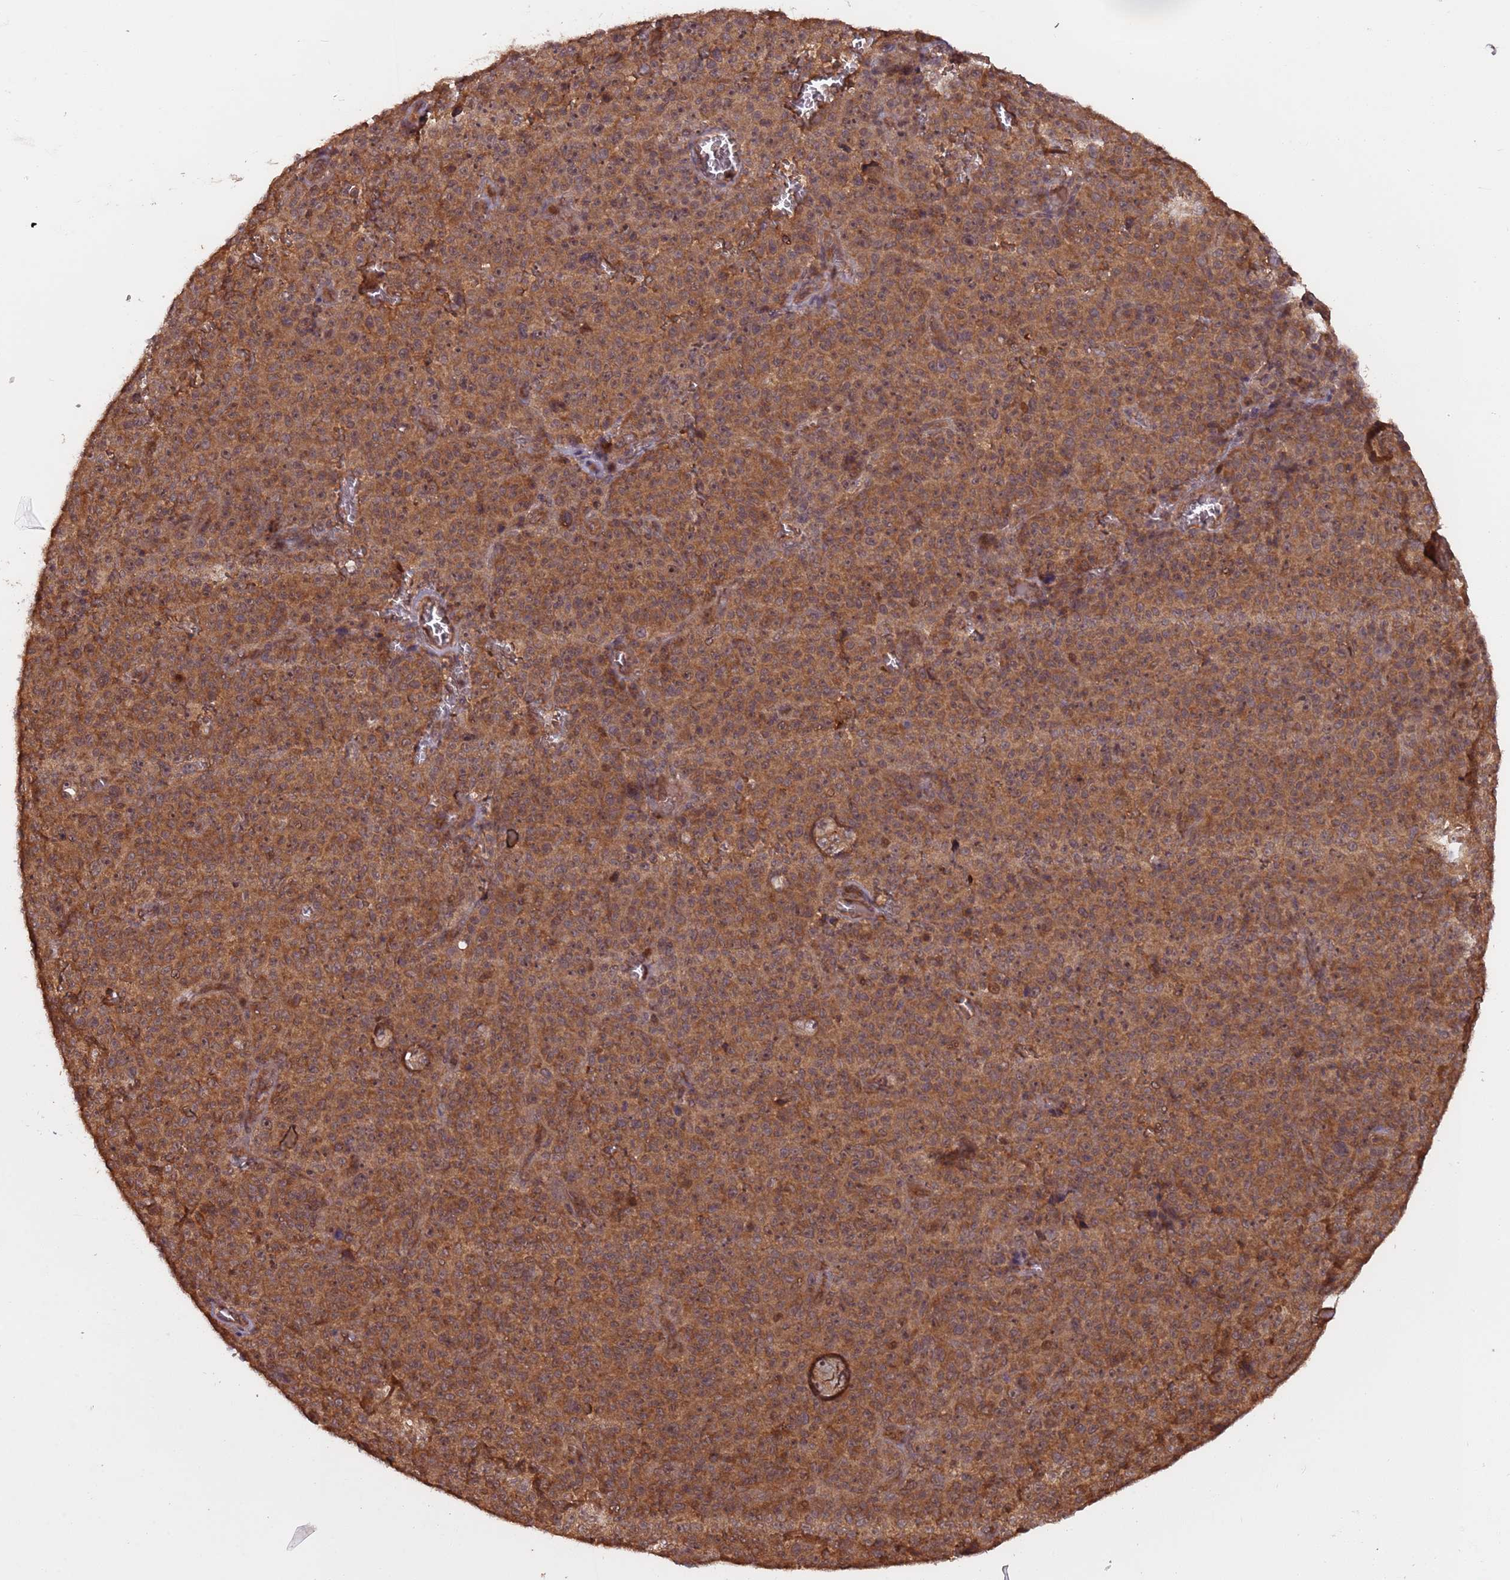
{"staining": {"intensity": "strong", "quantity": ">75%", "location": "cytoplasmic/membranous"}, "tissue": "melanoma", "cell_type": "Tumor cells", "image_type": "cancer", "snomed": [{"axis": "morphology", "description": "Malignant melanoma, NOS"}, {"axis": "topography", "description": "Skin"}], "caption": "A photomicrograph showing strong cytoplasmic/membranous staining in approximately >75% of tumor cells in melanoma, as visualized by brown immunohistochemical staining.", "gene": "ERI1", "patient": {"sex": "female", "age": 82}}